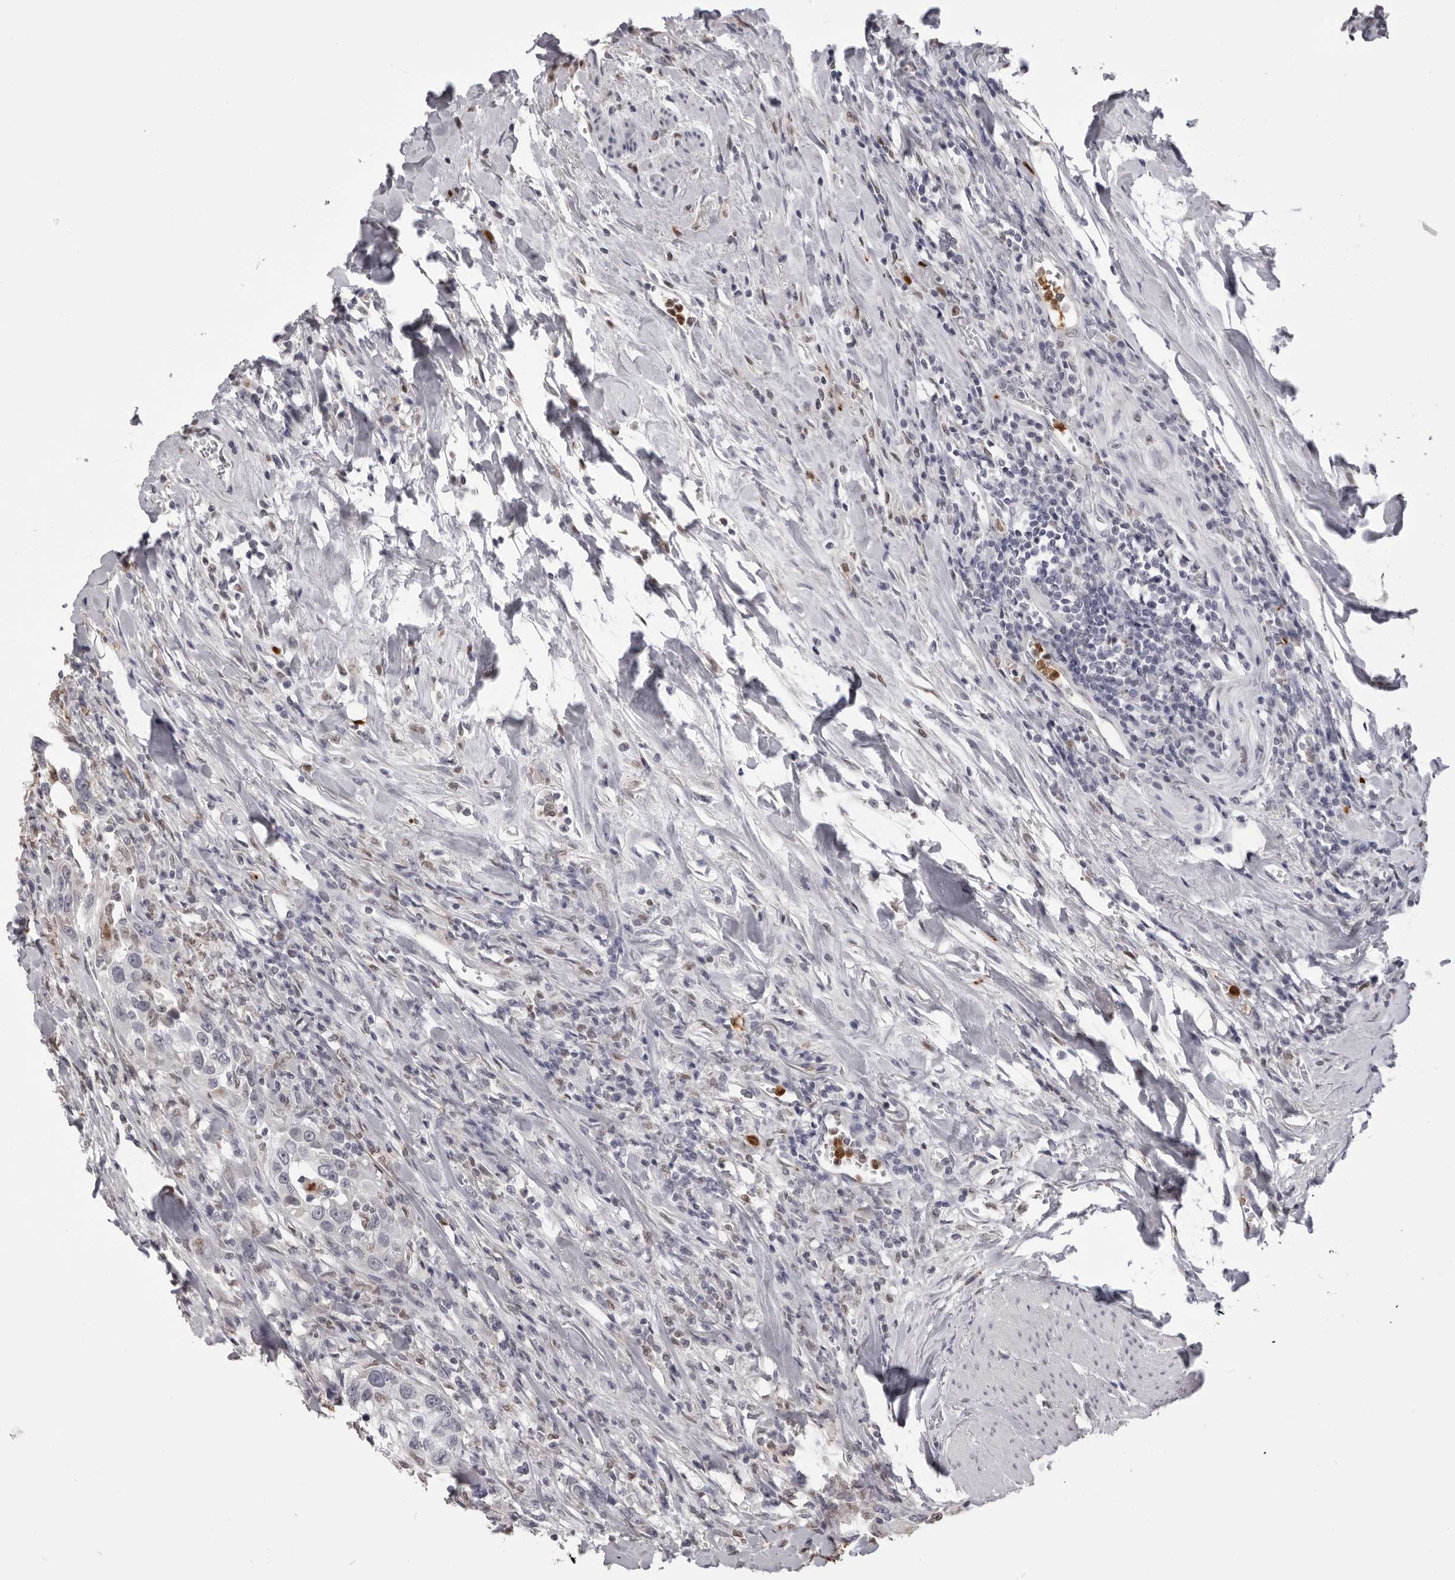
{"staining": {"intensity": "negative", "quantity": "none", "location": "none"}, "tissue": "urothelial cancer", "cell_type": "Tumor cells", "image_type": "cancer", "snomed": [{"axis": "morphology", "description": "Urothelial carcinoma, High grade"}, {"axis": "topography", "description": "Urinary bladder"}], "caption": "Tumor cells show no significant positivity in urothelial cancer.", "gene": "IL31", "patient": {"sex": "female", "age": 80}}